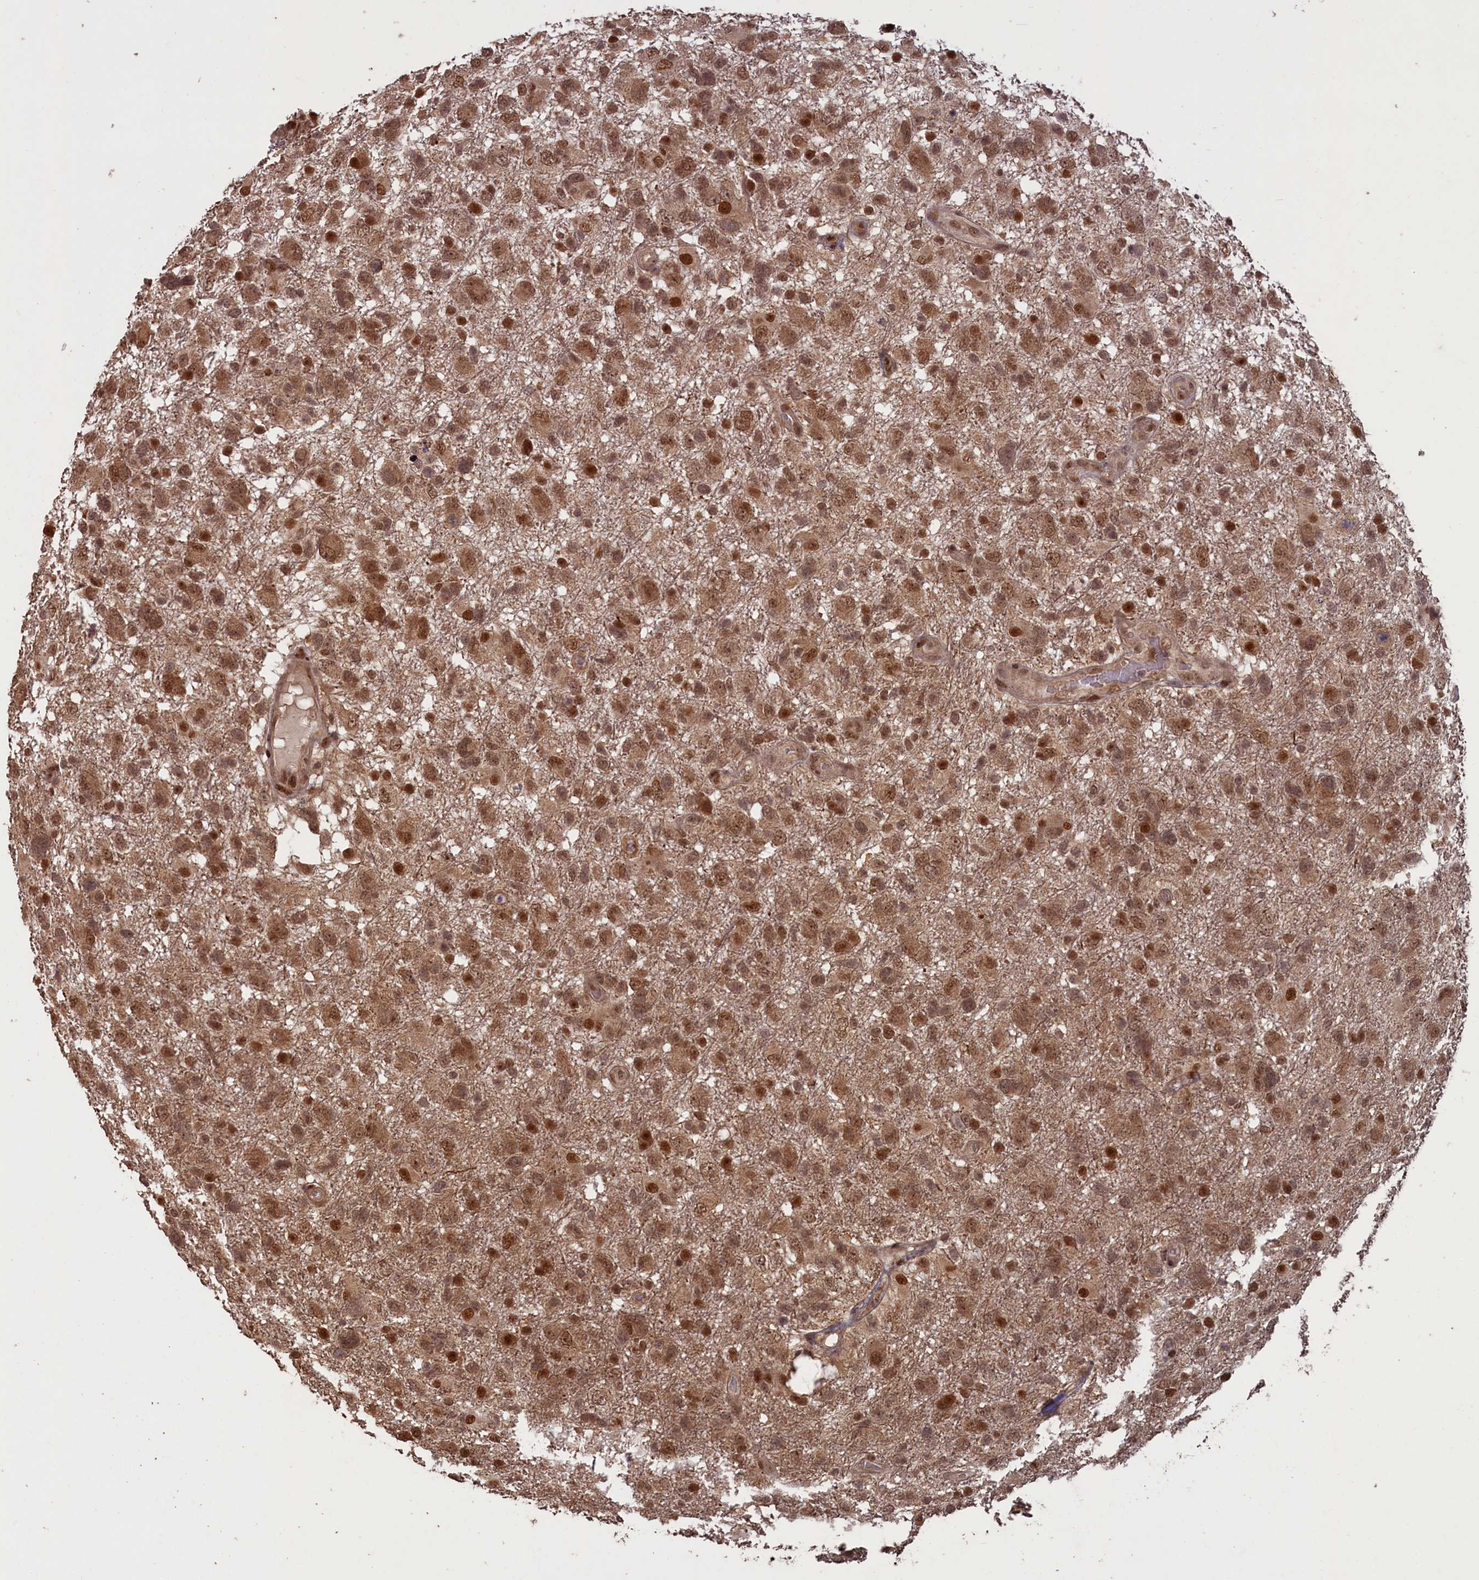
{"staining": {"intensity": "strong", "quantity": ">75%", "location": "cytoplasmic/membranous,nuclear"}, "tissue": "glioma", "cell_type": "Tumor cells", "image_type": "cancer", "snomed": [{"axis": "morphology", "description": "Glioma, malignant, High grade"}, {"axis": "topography", "description": "Brain"}], "caption": "Strong cytoplasmic/membranous and nuclear positivity is seen in approximately >75% of tumor cells in malignant glioma (high-grade).", "gene": "NAE1", "patient": {"sex": "male", "age": 61}}